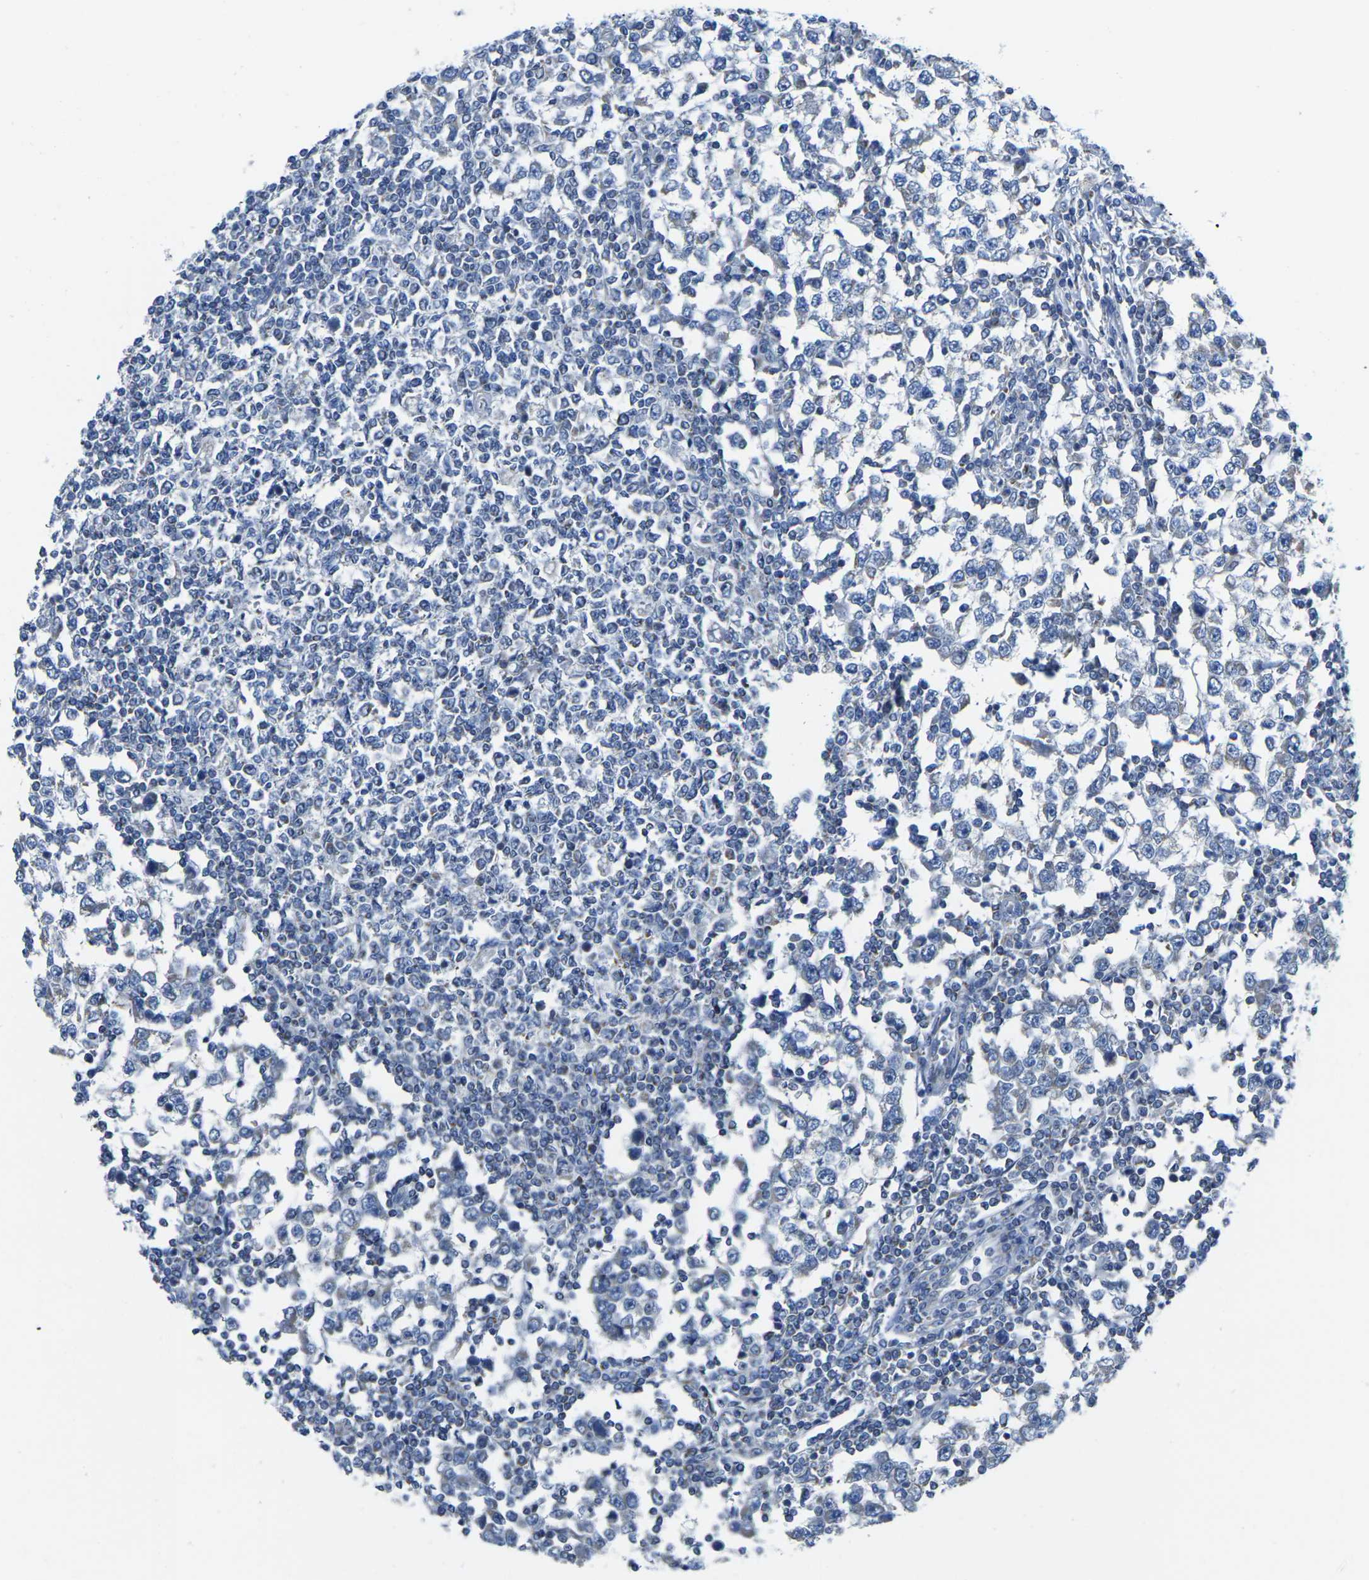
{"staining": {"intensity": "negative", "quantity": "none", "location": "none"}, "tissue": "testis cancer", "cell_type": "Tumor cells", "image_type": "cancer", "snomed": [{"axis": "morphology", "description": "Seminoma, NOS"}, {"axis": "topography", "description": "Testis"}], "caption": "Testis cancer (seminoma) was stained to show a protein in brown. There is no significant positivity in tumor cells.", "gene": "TMEM204", "patient": {"sex": "male", "age": 65}}